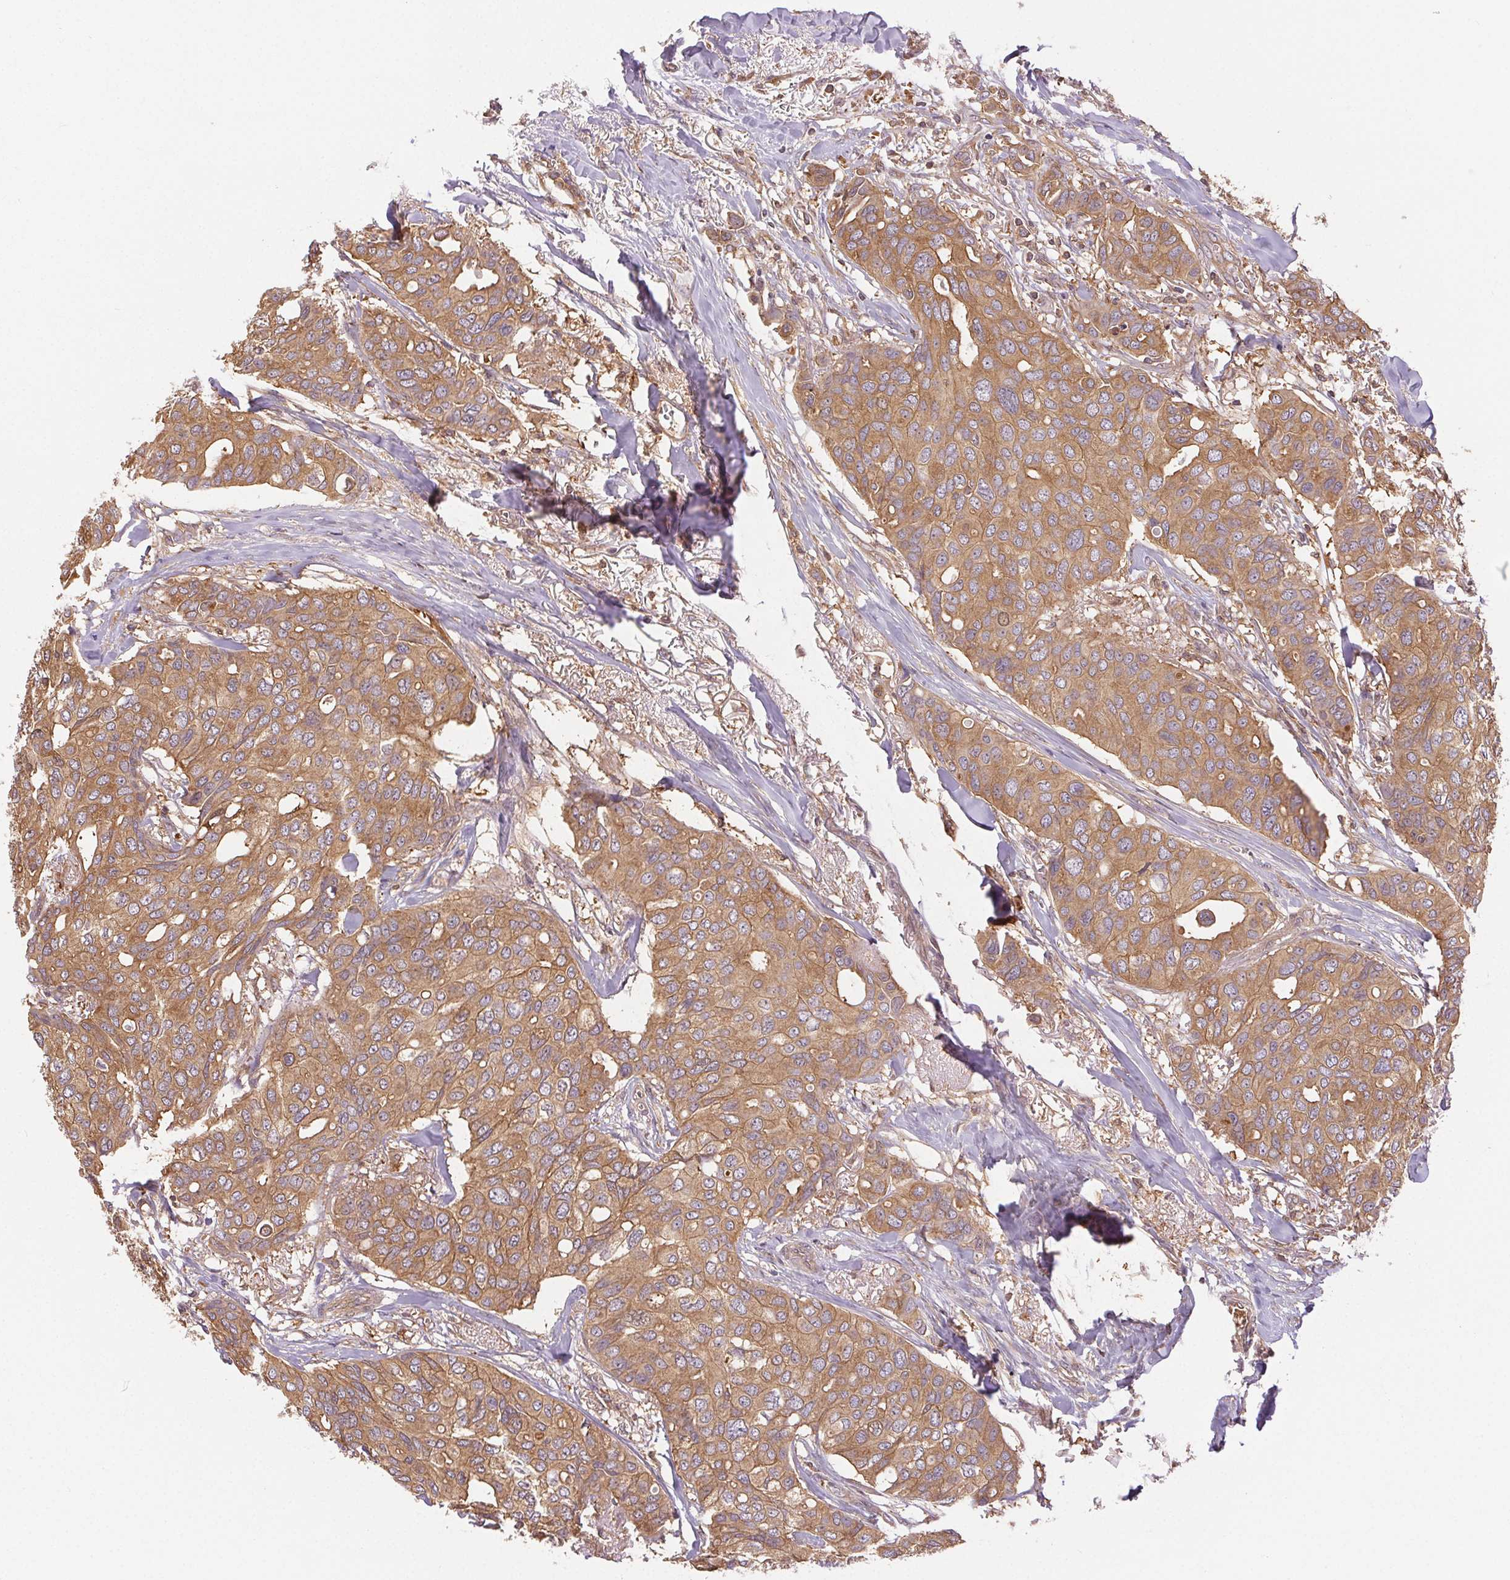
{"staining": {"intensity": "moderate", "quantity": ">75%", "location": "cytoplasmic/membranous"}, "tissue": "breast cancer", "cell_type": "Tumor cells", "image_type": "cancer", "snomed": [{"axis": "morphology", "description": "Duct carcinoma"}, {"axis": "topography", "description": "Breast"}], "caption": "Moderate cytoplasmic/membranous expression is identified in approximately >75% of tumor cells in breast invasive ductal carcinoma.", "gene": "GDI2", "patient": {"sex": "female", "age": 54}}